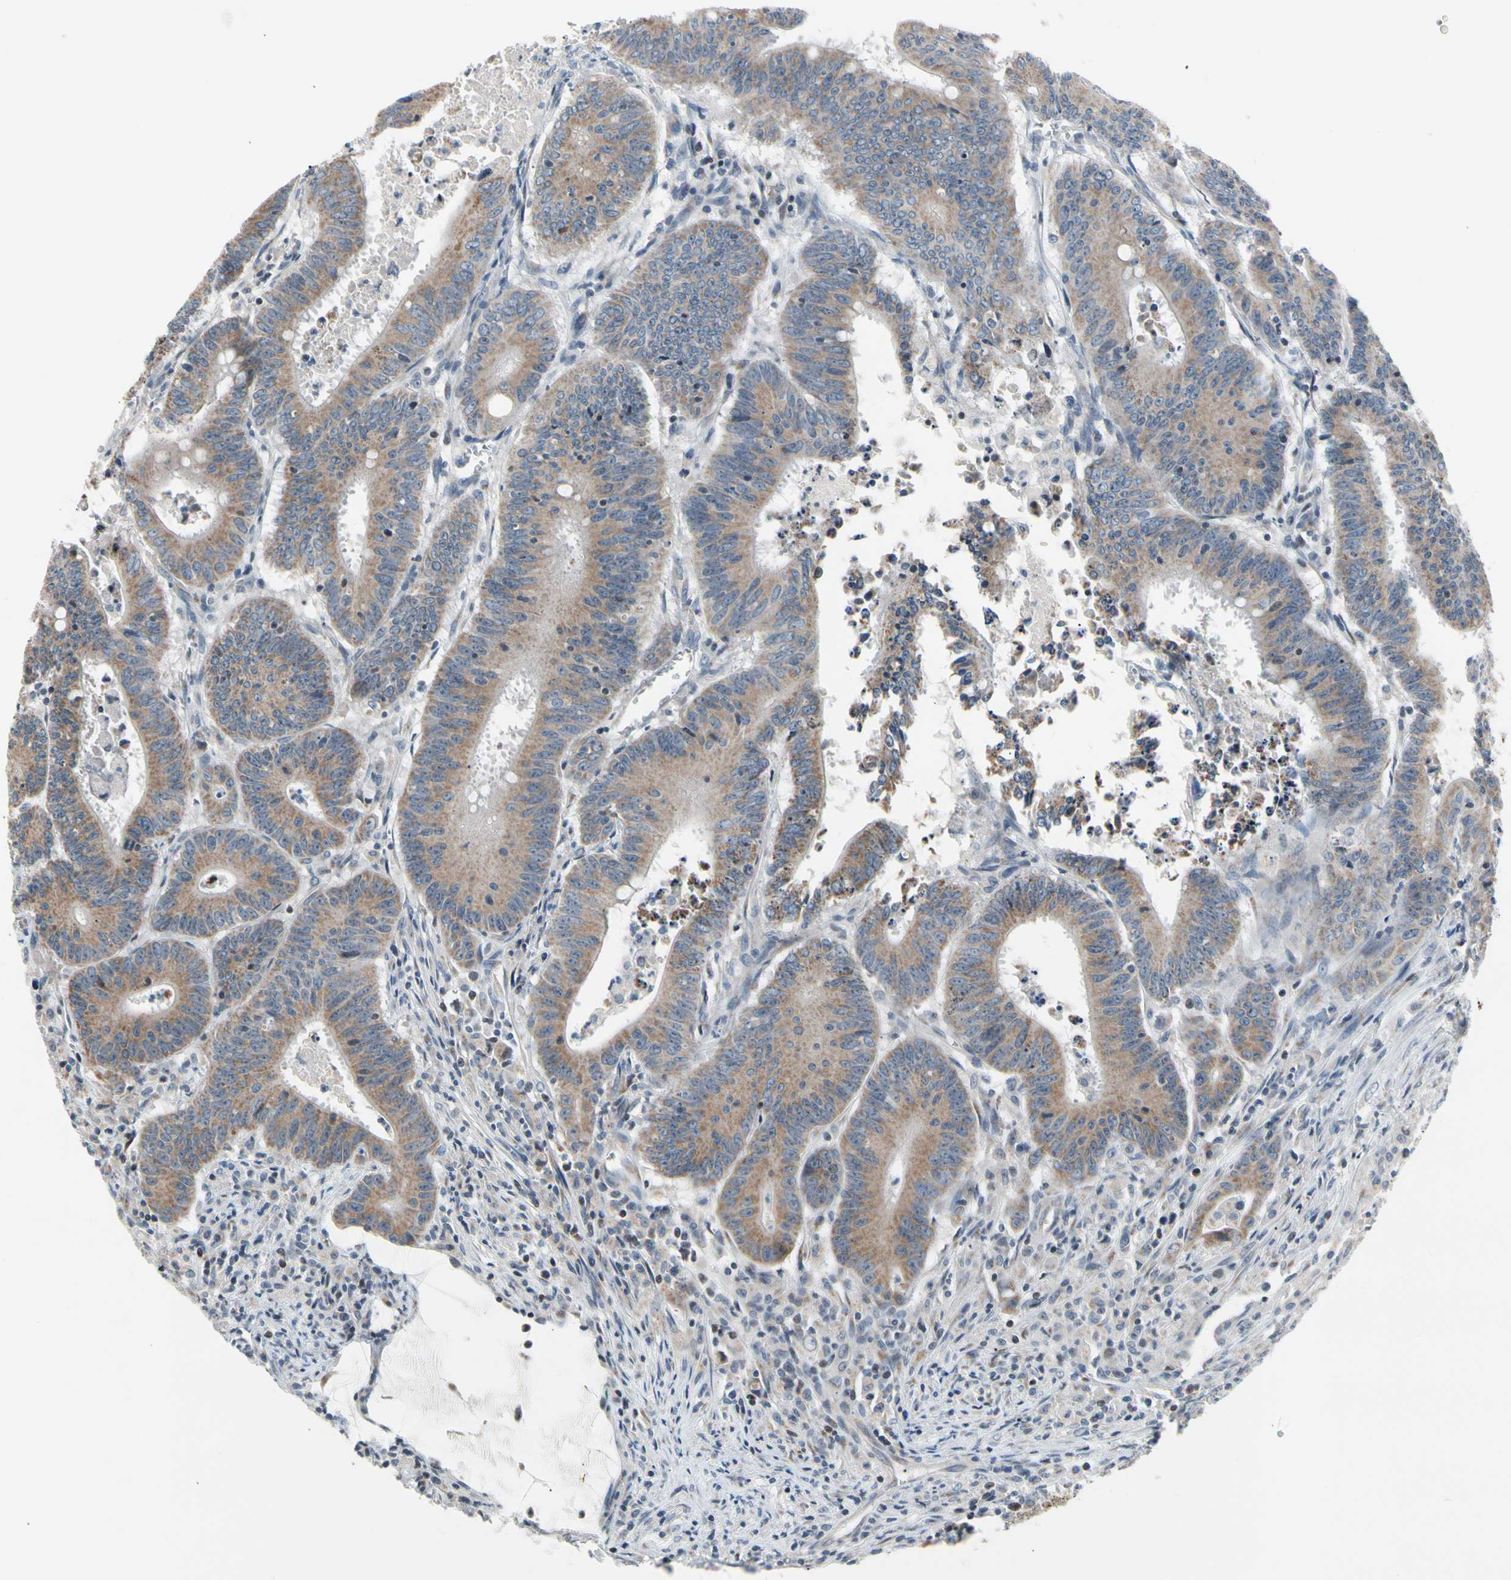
{"staining": {"intensity": "weak", "quantity": ">75%", "location": "cytoplasmic/membranous"}, "tissue": "colorectal cancer", "cell_type": "Tumor cells", "image_type": "cancer", "snomed": [{"axis": "morphology", "description": "Adenocarcinoma, NOS"}, {"axis": "topography", "description": "Colon"}], "caption": "DAB (3,3'-diaminobenzidine) immunohistochemical staining of colorectal adenocarcinoma exhibits weak cytoplasmic/membranous protein expression in approximately >75% of tumor cells.", "gene": "SOX30", "patient": {"sex": "male", "age": 45}}